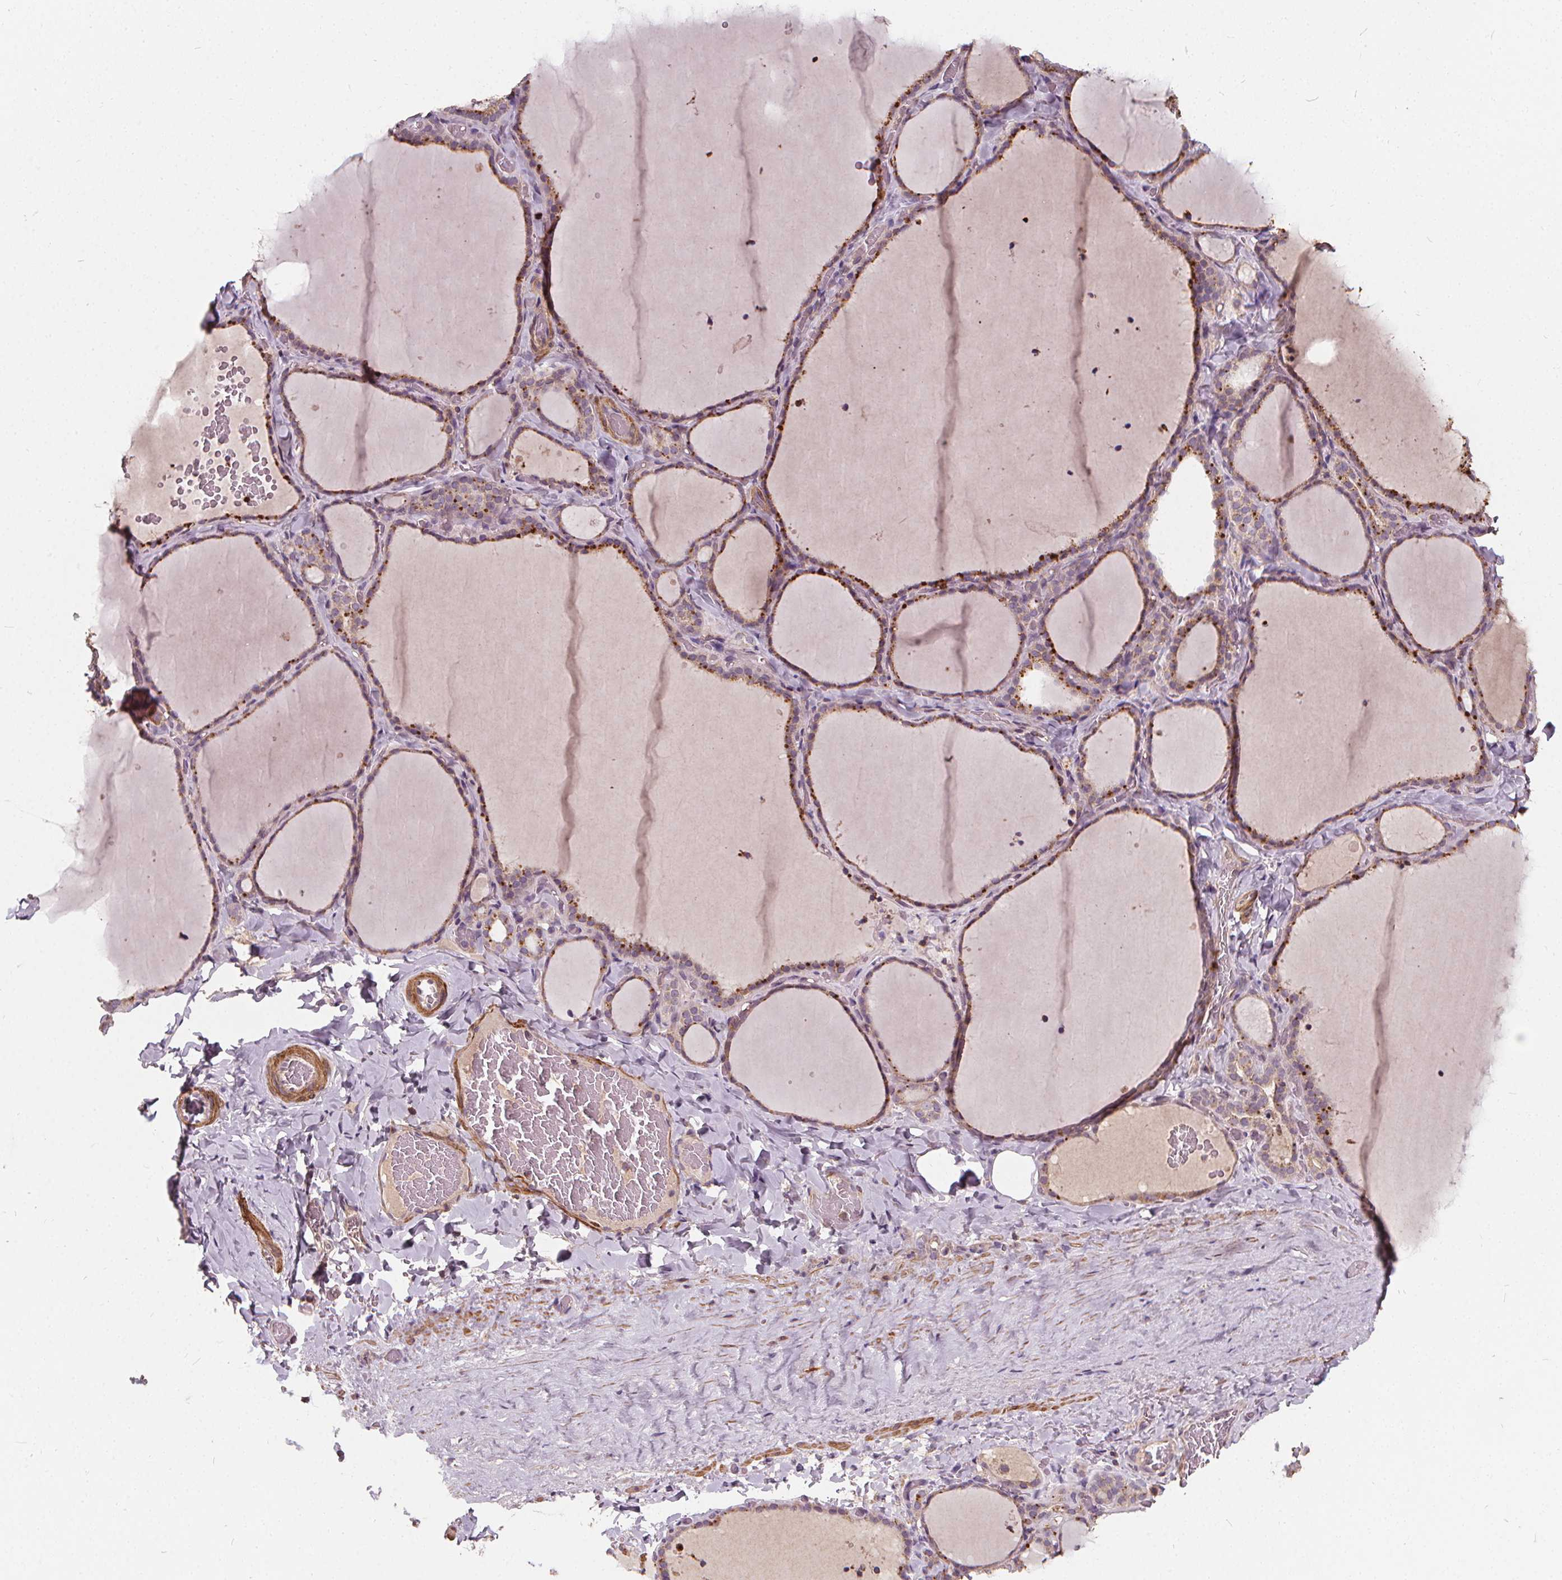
{"staining": {"intensity": "moderate", "quantity": "25%-75%", "location": "cytoplasmic/membranous"}, "tissue": "thyroid gland", "cell_type": "Glandular cells", "image_type": "normal", "snomed": [{"axis": "morphology", "description": "Normal tissue, NOS"}, {"axis": "topography", "description": "Thyroid gland"}], "caption": "Protein analysis of benign thyroid gland displays moderate cytoplasmic/membranous staining in approximately 25%-75% of glandular cells.", "gene": "ORAI2", "patient": {"sex": "female", "age": 22}}